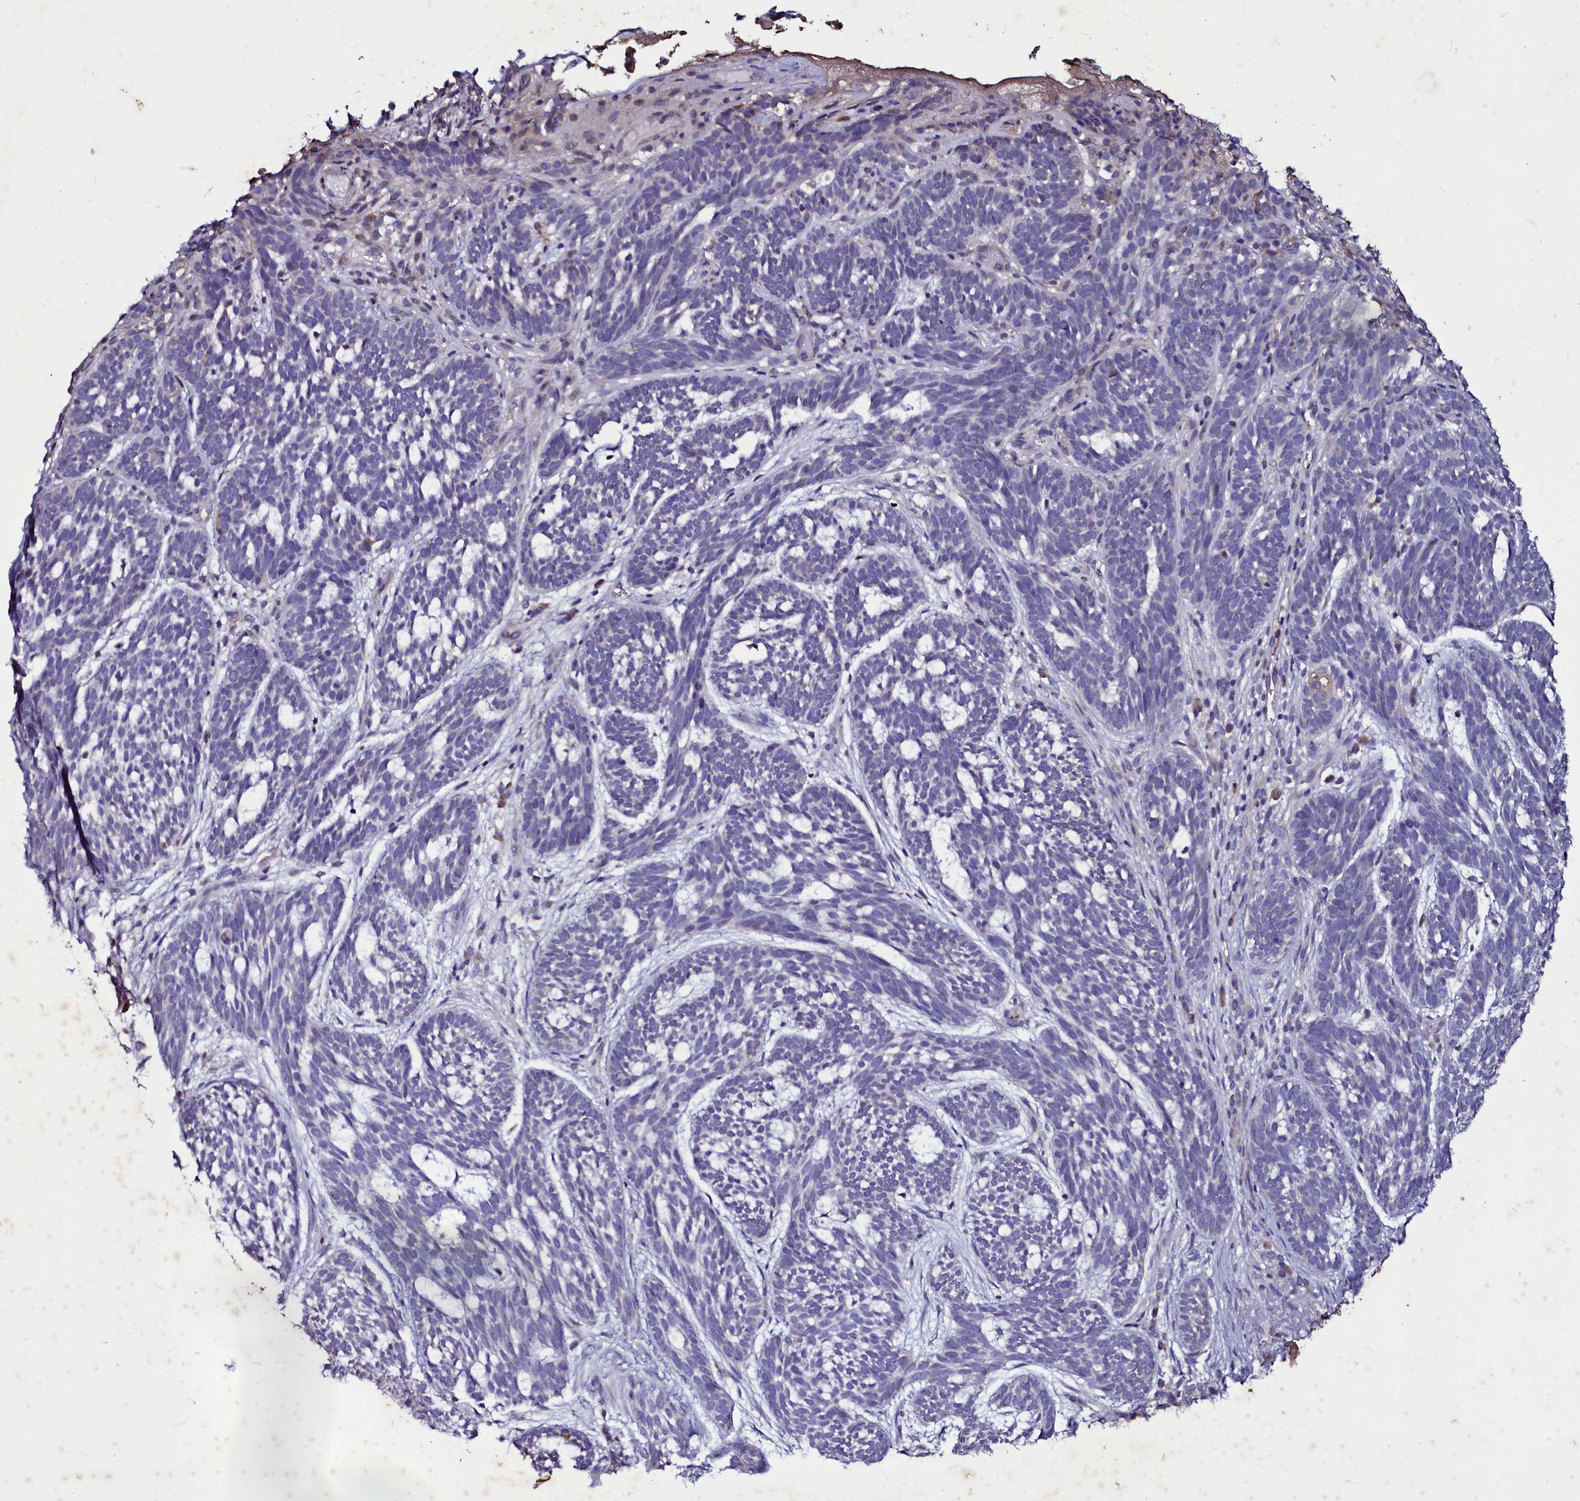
{"staining": {"intensity": "negative", "quantity": "none", "location": "none"}, "tissue": "skin cancer", "cell_type": "Tumor cells", "image_type": "cancer", "snomed": [{"axis": "morphology", "description": "Basal cell carcinoma"}, {"axis": "topography", "description": "Skin"}], "caption": "High magnification brightfield microscopy of skin cancer stained with DAB (brown) and counterstained with hematoxylin (blue): tumor cells show no significant positivity.", "gene": "SELENOT", "patient": {"sex": "male", "age": 71}}